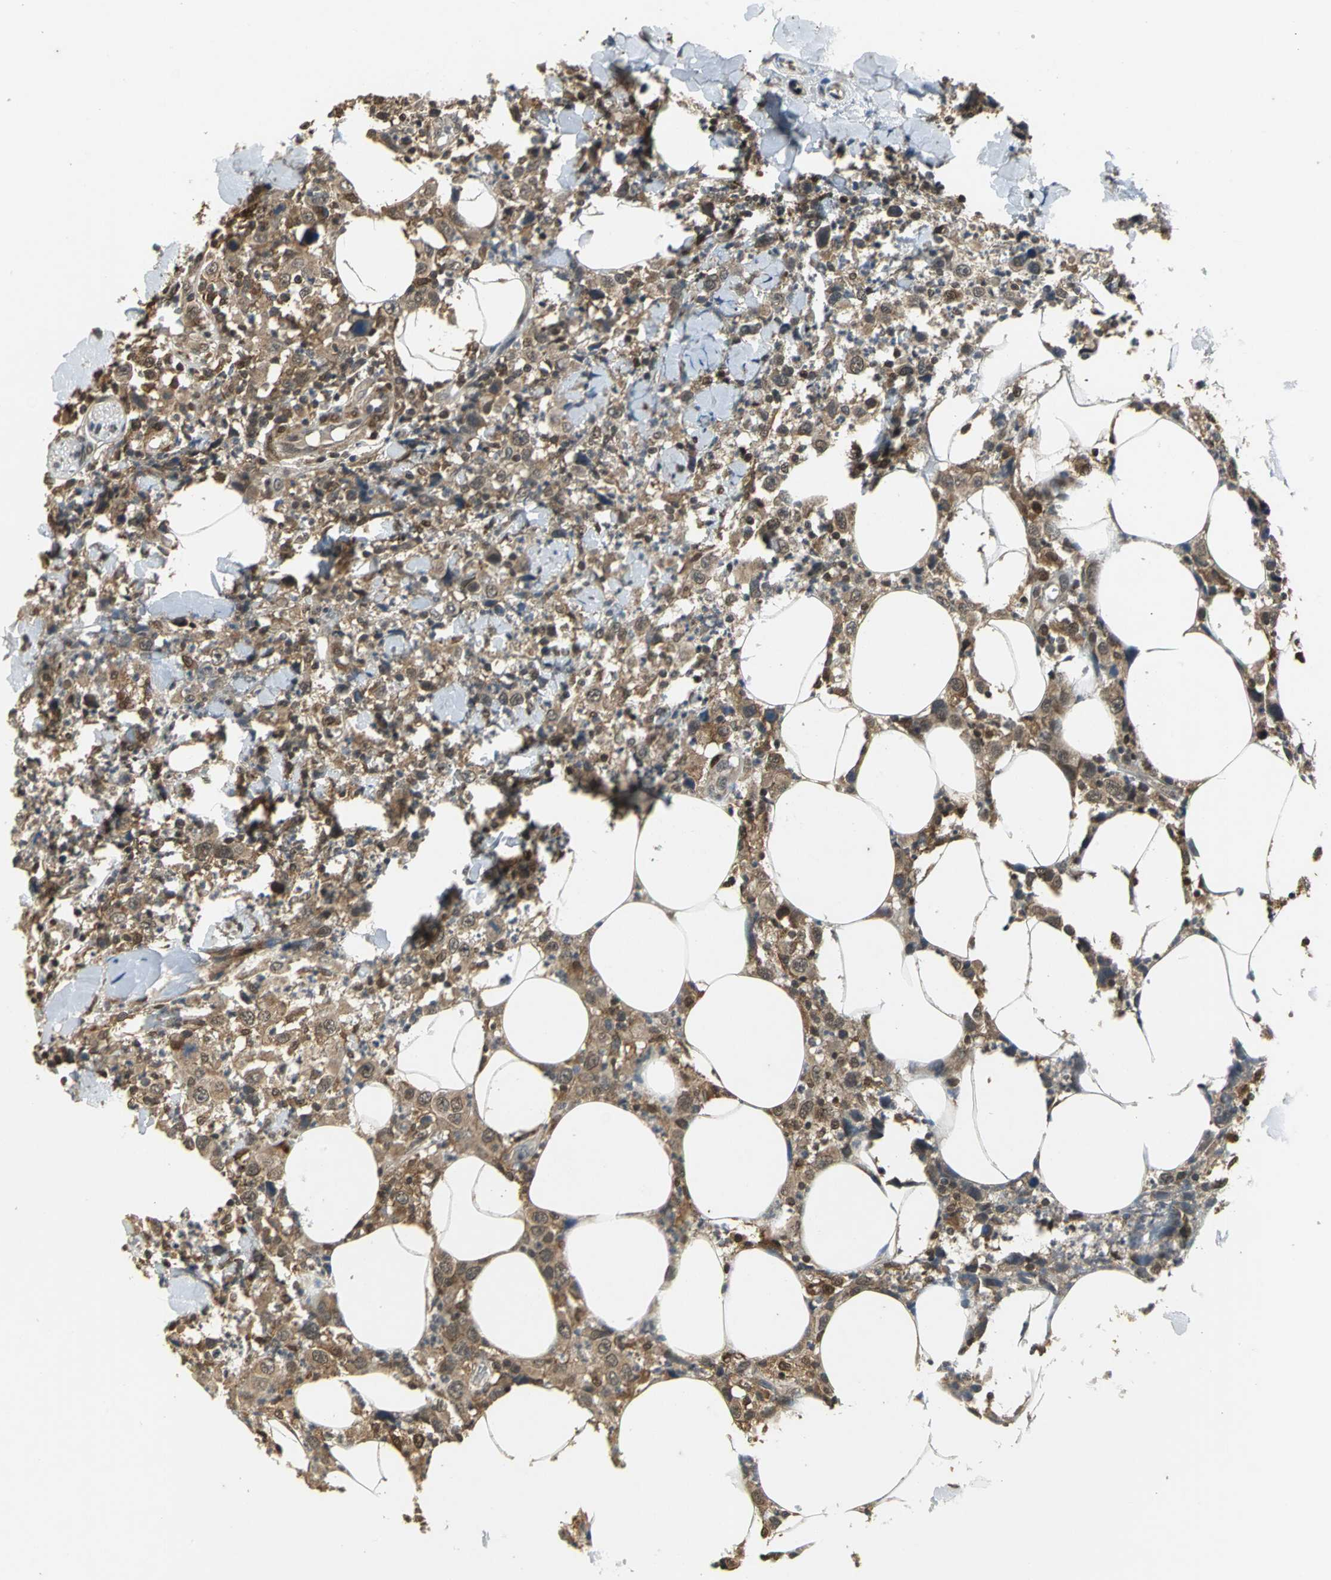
{"staining": {"intensity": "moderate", "quantity": ">75%", "location": "cytoplasmic/membranous"}, "tissue": "thyroid cancer", "cell_type": "Tumor cells", "image_type": "cancer", "snomed": [{"axis": "morphology", "description": "Carcinoma, NOS"}, {"axis": "topography", "description": "Thyroid gland"}], "caption": "Moderate cytoplasmic/membranous expression for a protein is seen in about >75% of tumor cells of thyroid cancer using IHC.", "gene": "NOTCH3", "patient": {"sex": "female", "age": 77}}